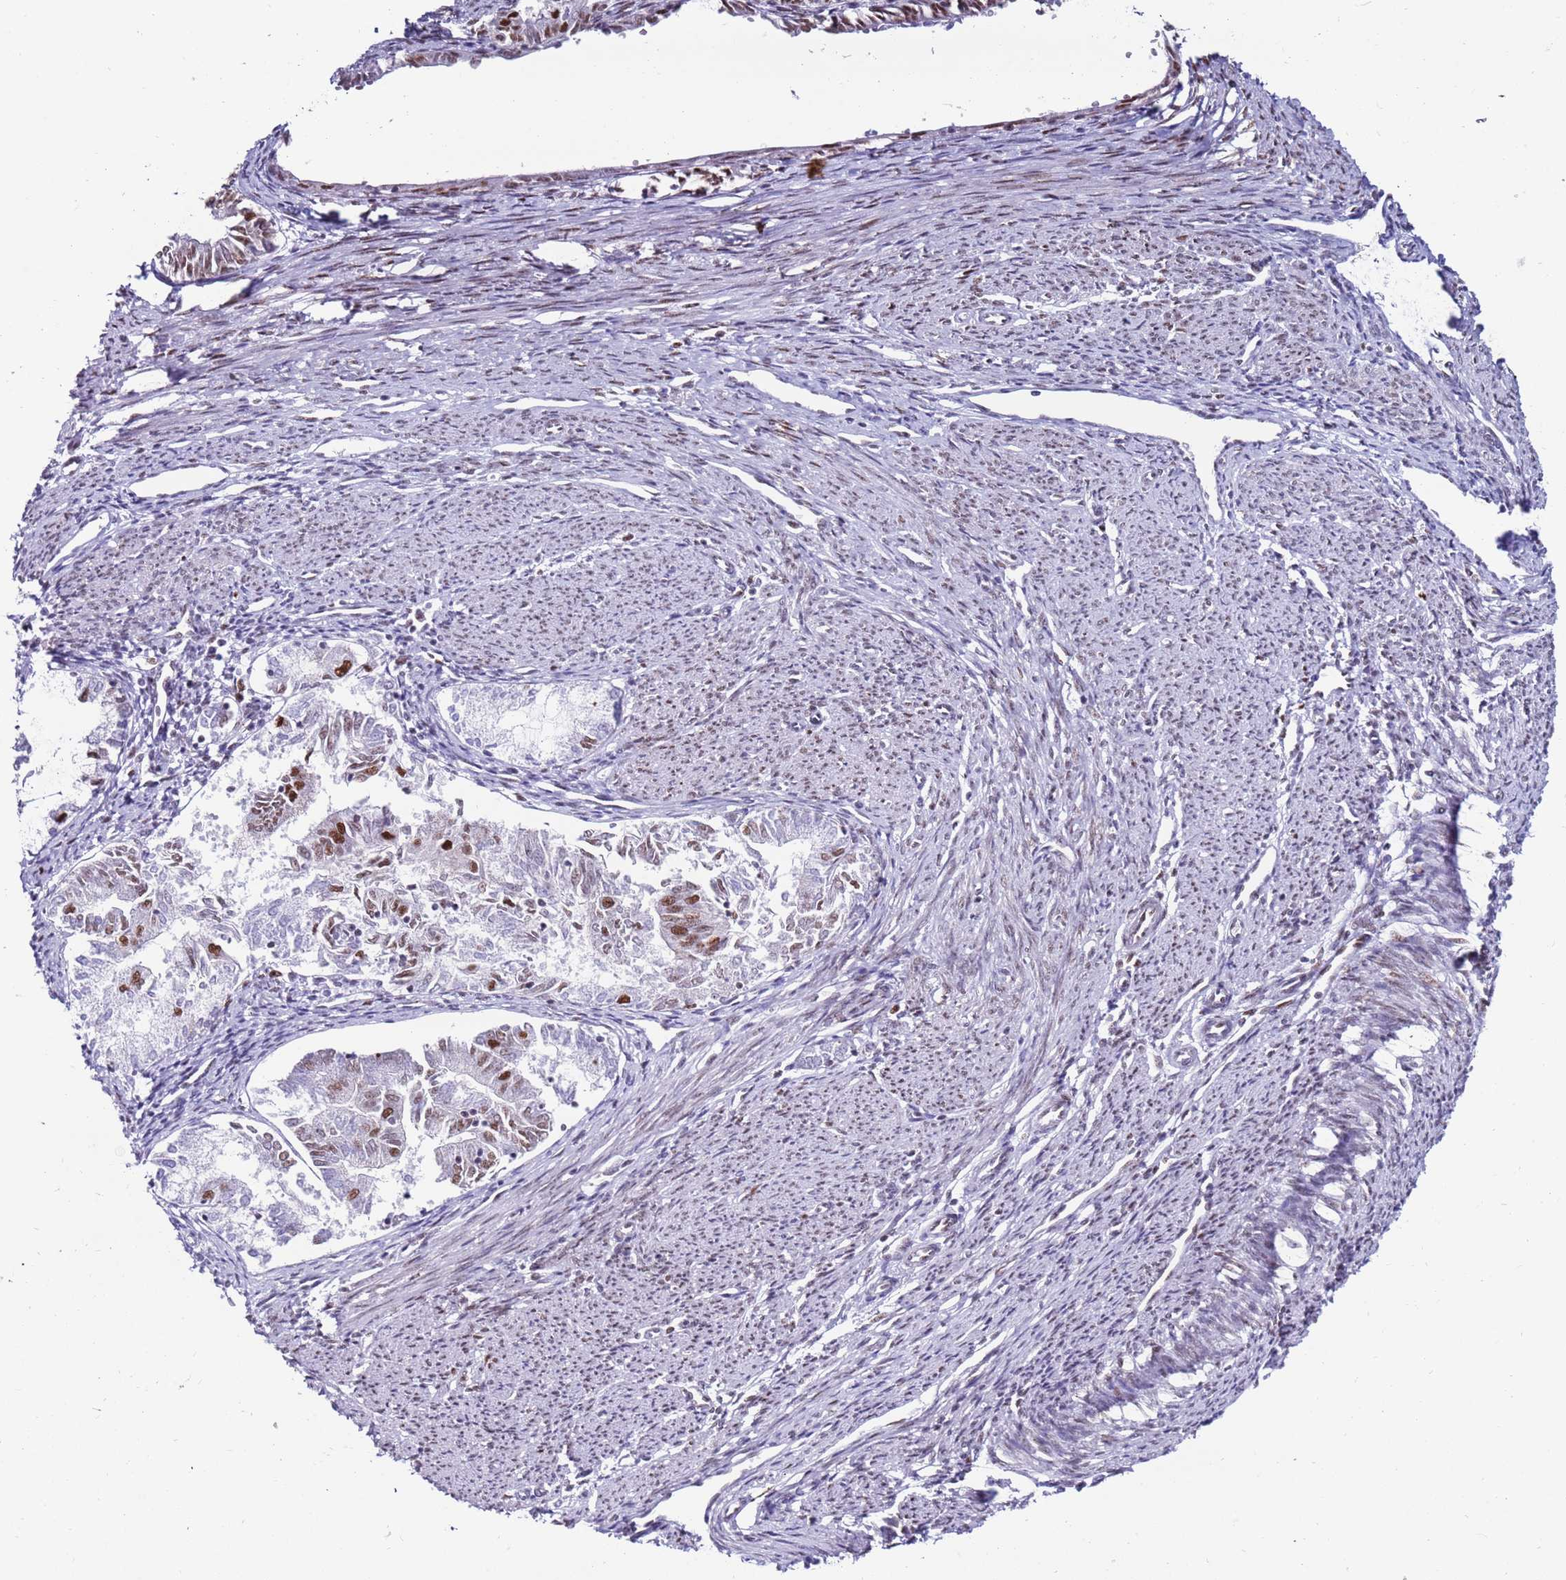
{"staining": {"intensity": "moderate", "quantity": "25%-75%", "location": "nuclear"}, "tissue": "endometrial cancer", "cell_type": "Tumor cells", "image_type": "cancer", "snomed": [{"axis": "morphology", "description": "Adenocarcinoma, NOS"}, {"axis": "topography", "description": "Endometrium"}], "caption": "This is a micrograph of immunohistochemistry (IHC) staining of adenocarcinoma (endometrial), which shows moderate staining in the nuclear of tumor cells.", "gene": "KPNA4", "patient": {"sex": "female", "age": 79}}